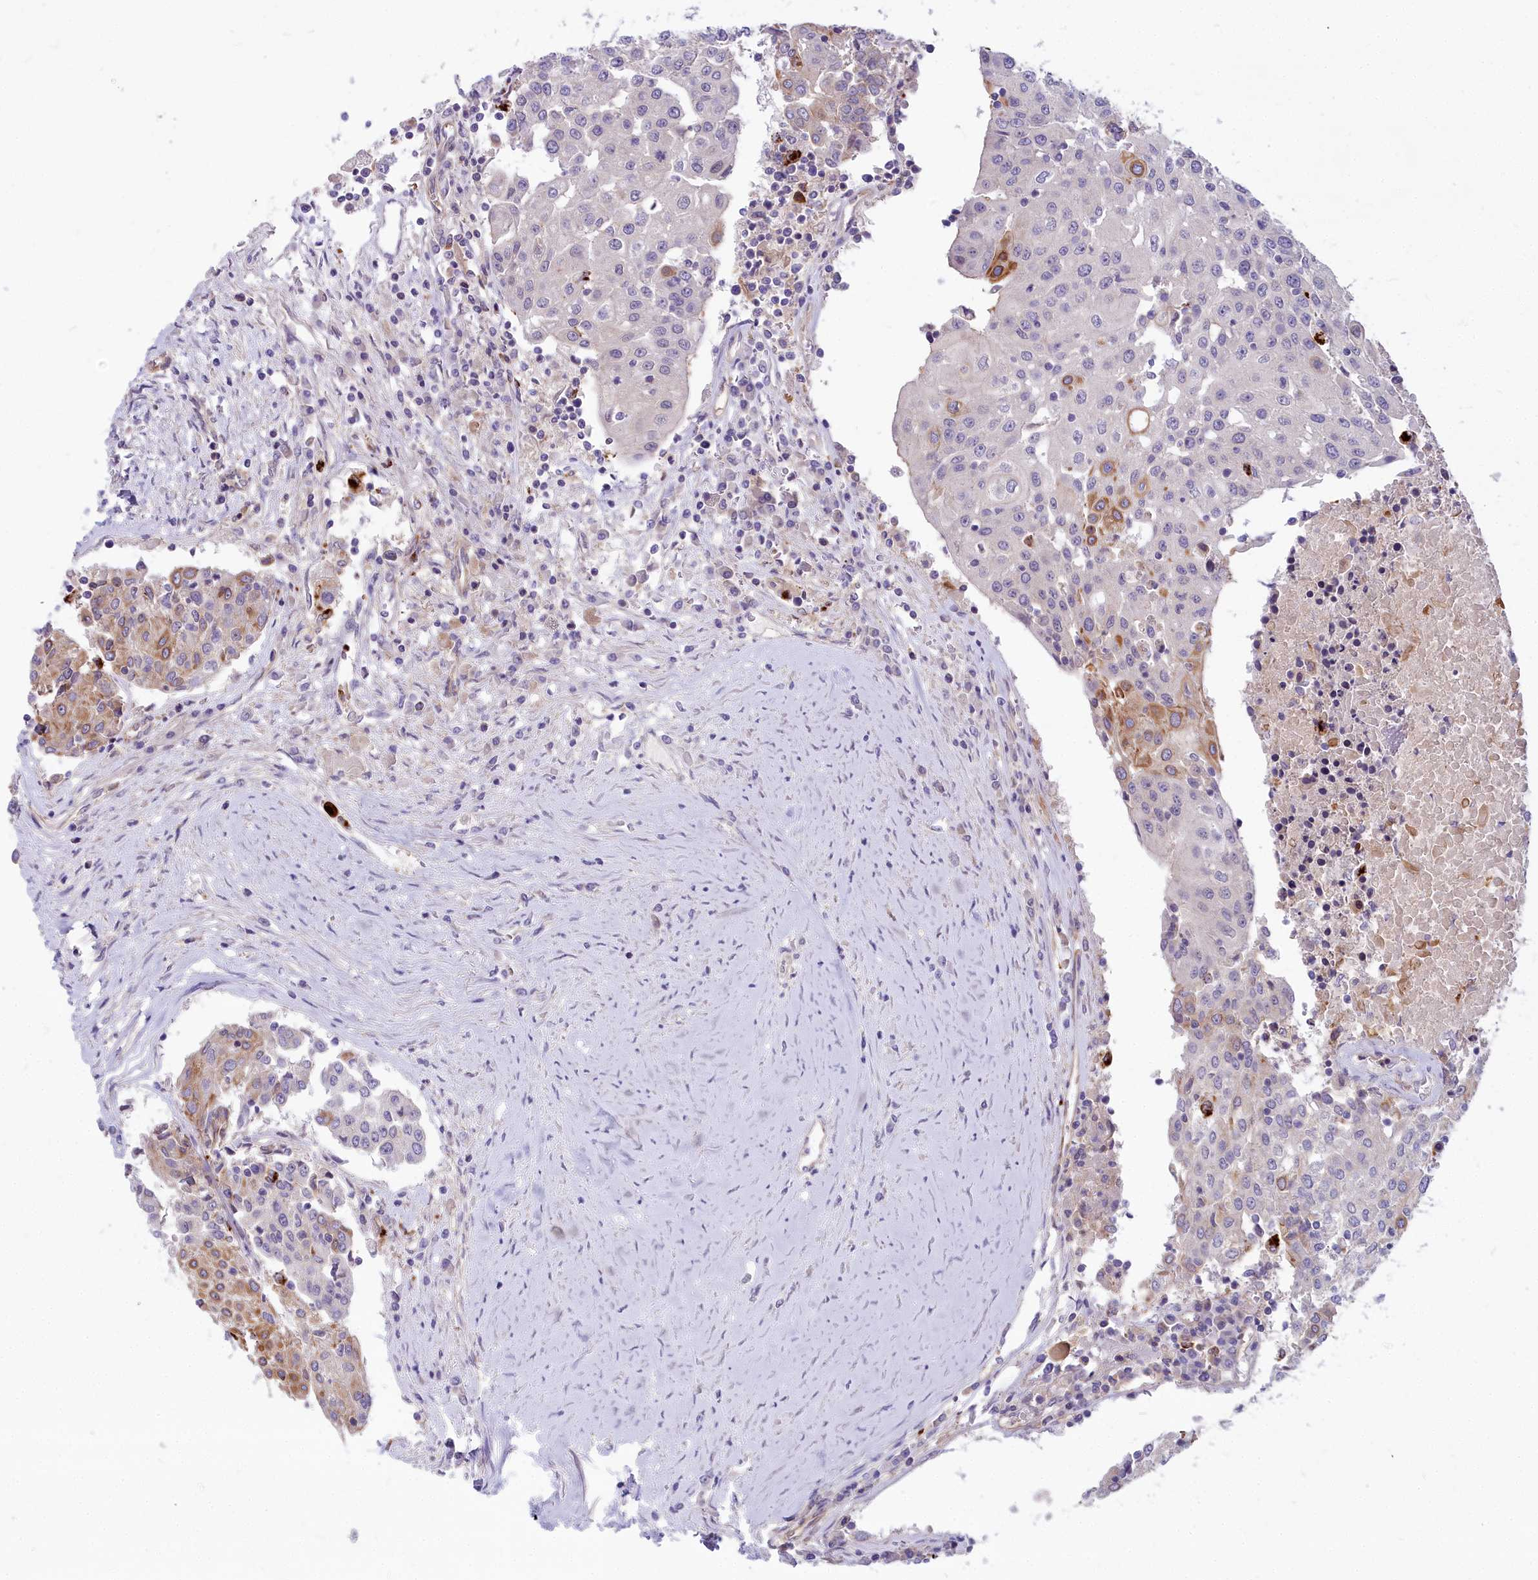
{"staining": {"intensity": "moderate", "quantity": "<25%", "location": "cytoplasmic/membranous"}, "tissue": "urothelial cancer", "cell_type": "Tumor cells", "image_type": "cancer", "snomed": [{"axis": "morphology", "description": "Urothelial carcinoma, High grade"}, {"axis": "topography", "description": "Urinary bladder"}], "caption": "IHC (DAB) staining of urothelial carcinoma (high-grade) exhibits moderate cytoplasmic/membranous protein positivity in about <25% of tumor cells.", "gene": "HLA-DOA", "patient": {"sex": "female", "age": 85}}